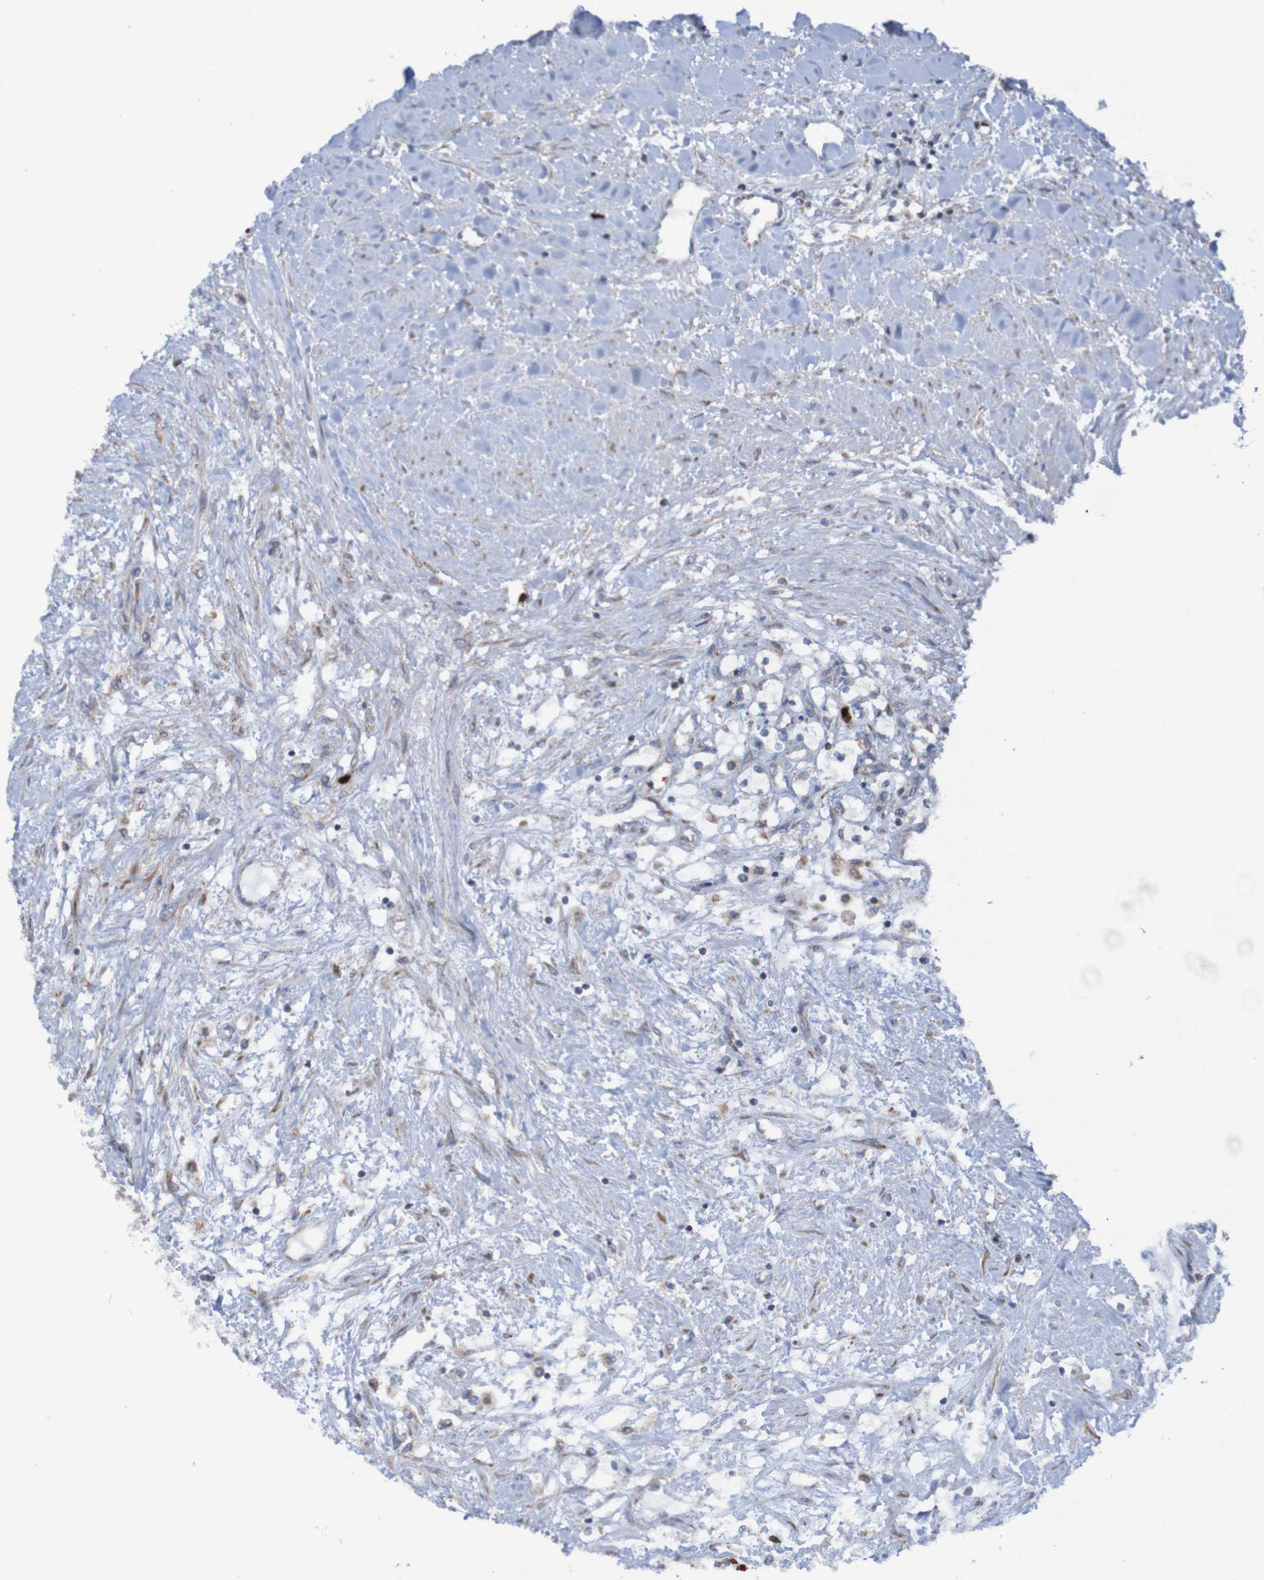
{"staining": {"intensity": "negative", "quantity": "none", "location": "none"}, "tissue": "renal cancer", "cell_type": "Tumor cells", "image_type": "cancer", "snomed": [{"axis": "morphology", "description": "Adenocarcinoma, NOS"}, {"axis": "topography", "description": "Kidney"}], "caption": "High magnification brightfield microscopy of renal cancer (adenocarcinoma) stained with DAB (brown) and counterstained with hematoxylin (blue): tumor cells show no significant expression. (Stains: DAB immunohistochemistry (IHC) with hematoxylin counter stain, Microscopy: brightfield microscopy at high magnification).", "gene": "PARP4", "patient": {"sex": "male", "age": 68}}